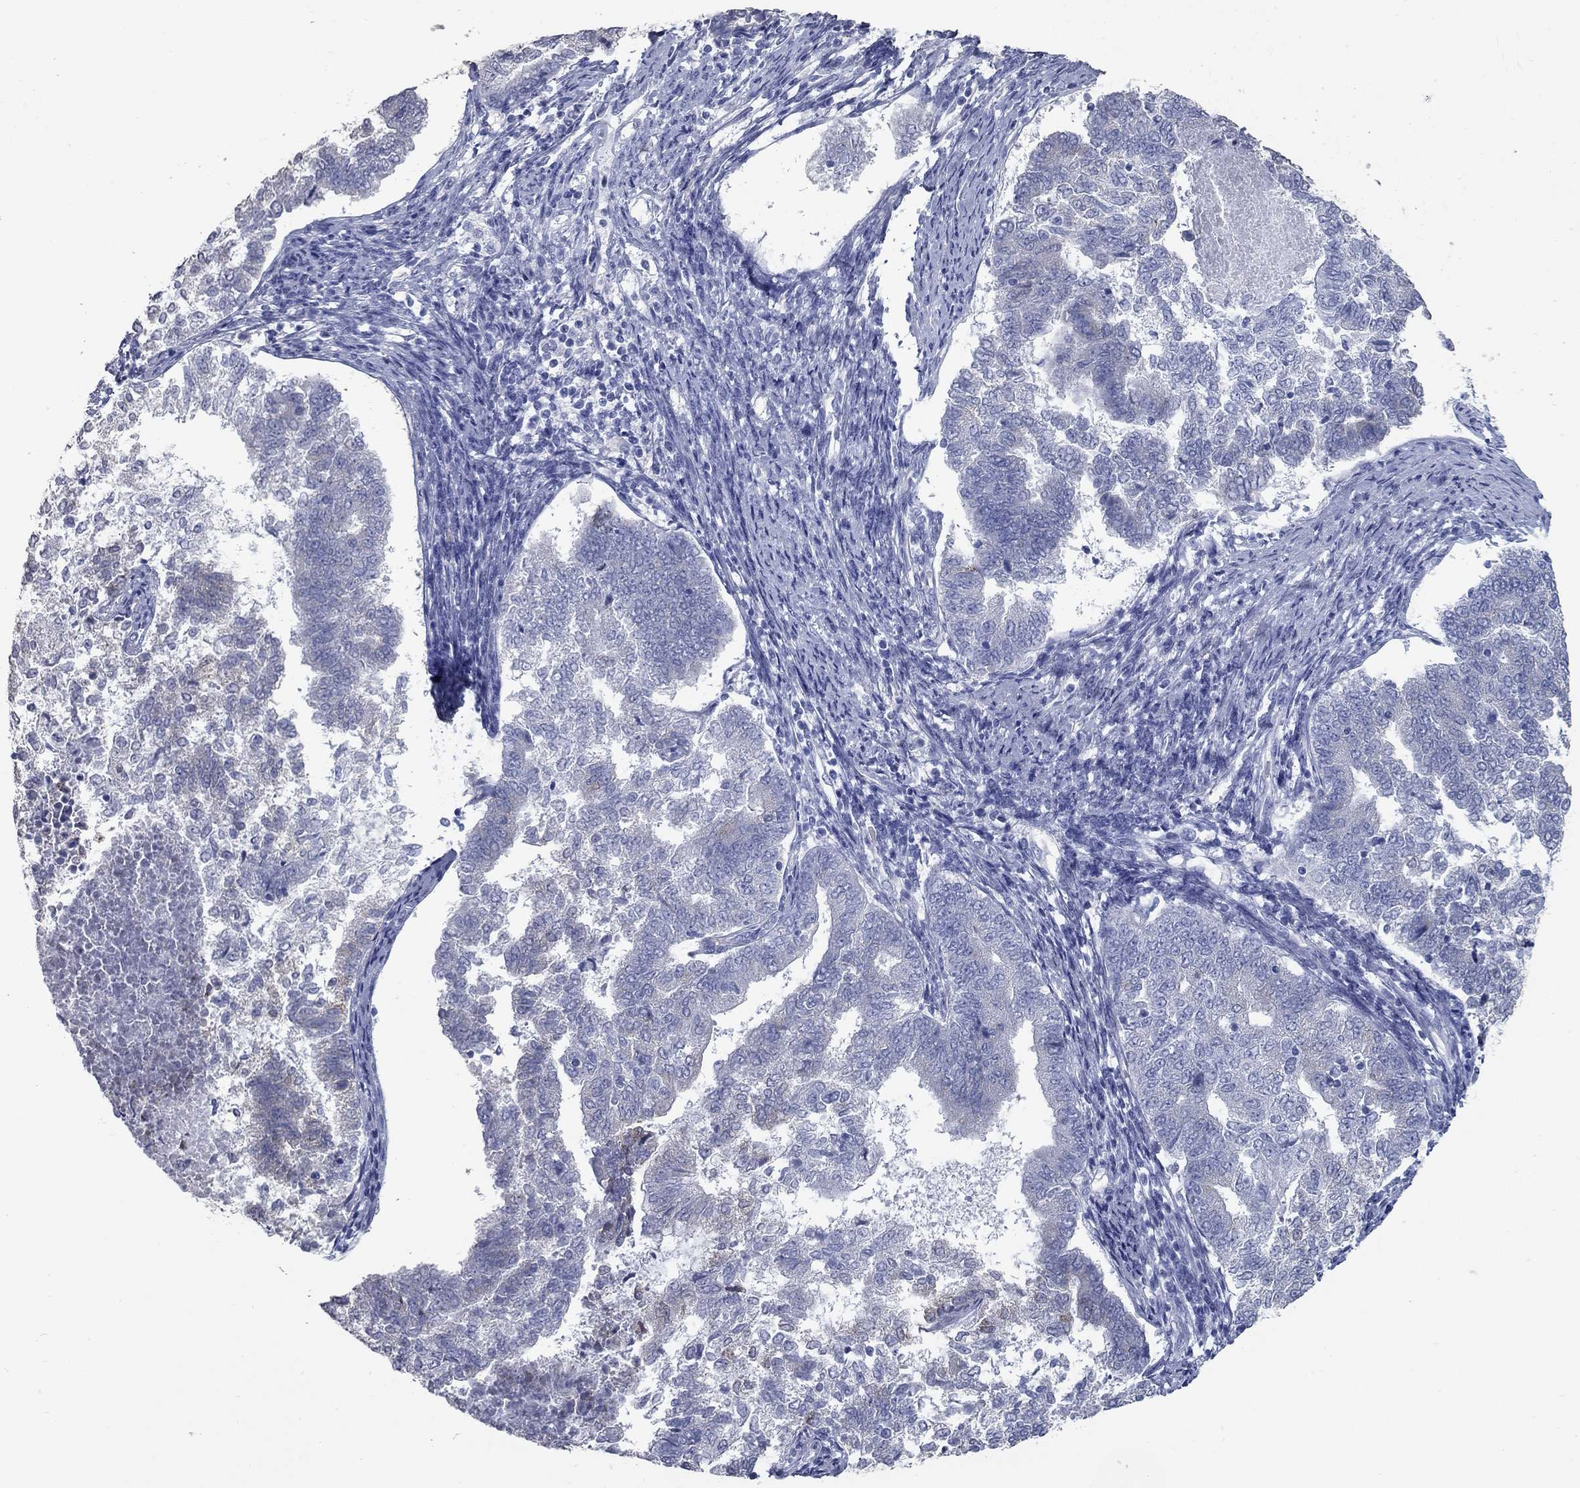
{"staining": {"intensity": "negative", "quantity": "none", "location": "none"}, "tissue": "endometrial cancer", "cell_type": "Tumor cells", "image_type": "cancer", "snomed": [{"axis": "morphology", "description": "Adenocarcinoma, NOS"}, {"axis": "topography", "description": "Endometrium"}], "caption": "Endometrial adenocarcinoma stained for a protein using immunohistochemistry displays no expression tumor cells.", "gene": "TAC1", "patient": {"sex": "female", "age": 65}}